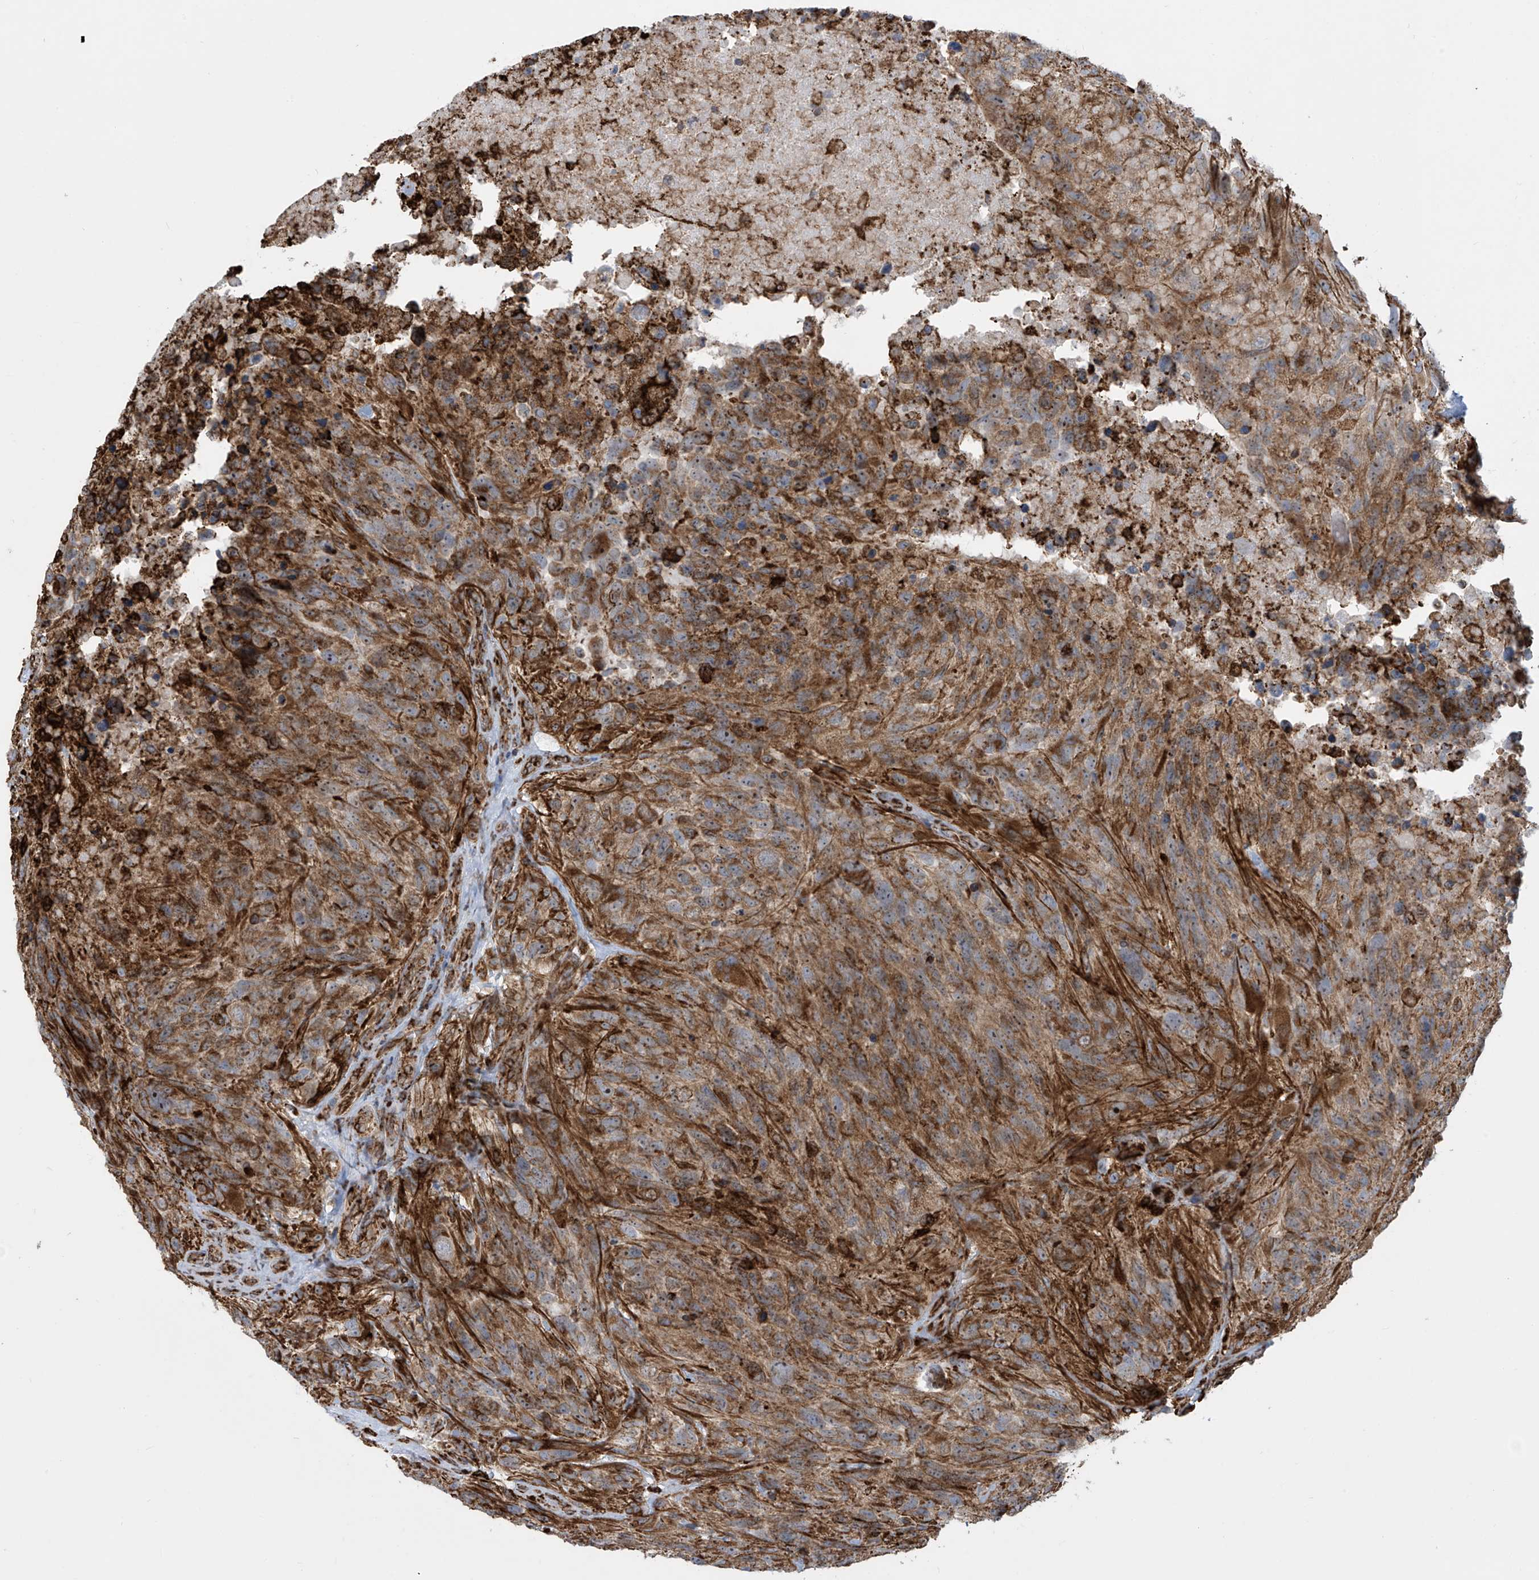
{"staining": {"intensity": "weak", "quantity": "25%-75%", "location": "cytoplasmic/membranous"}, "tissue": "glioma", "cell_type": "Tumor cells", "image_type": "cancer", "snomed": [{"axis": "morphology", "description": "Glioma, malignant, High grade"}, {"axis": "topography", "description": "Brain"}], "caption": "Protein staining shows weak cytoplasmic/membranous staining in approximately 25%-75% of tumor cells in high-grade glioma (malignant).", "gene": "MX1", "patient": {"sex": "male", "age": 69}}